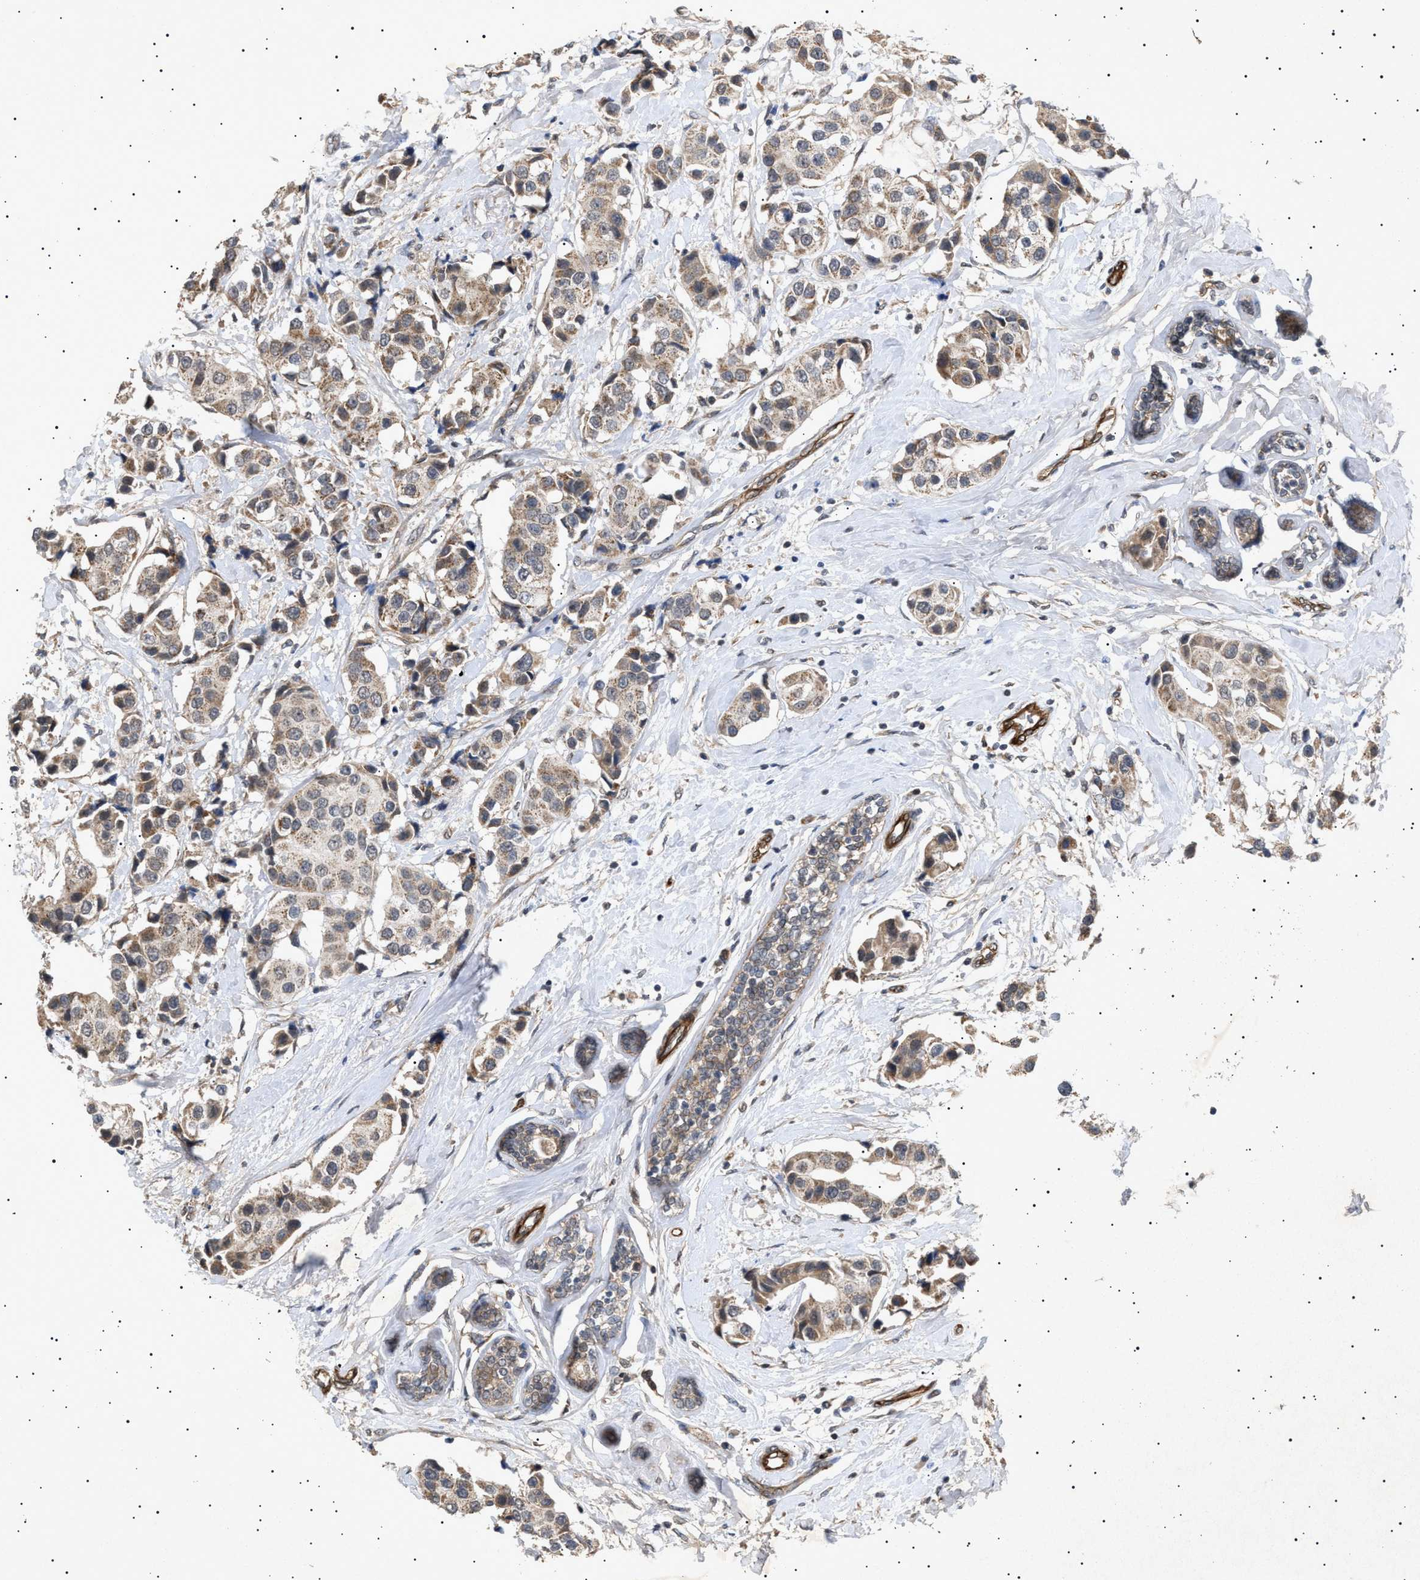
{"staining": {"intensity": "moderate", "quantity": ">75%", "location": "cytoplasmic/membranous"}, "tissue": "breast cancer", "cell_type": "Tumor cells", "image_type": "cancer", "snomed": [{"axis": "morphology", "description": "Normal tissue, NOS"}, {"axis": "morphology", "description": "Duct carcinoma"}, {"axis": "topography", "description": "Breast"}], "caption": "Immunohistochemistry (IHC) staining of breast intraductal carcinoma, which shows medium levels of moderate cytoplasmic/membranous expression in approximately >75% of tumor cells indicating moderate cytoplasmic/membranous protein positivity. The staining was performed using DAB (brown) for protein detection and nuclei were counterstained in hematoxylin (blue).", "gene": "SIRT5", "patient": {"sex": "female", "age": 39}}